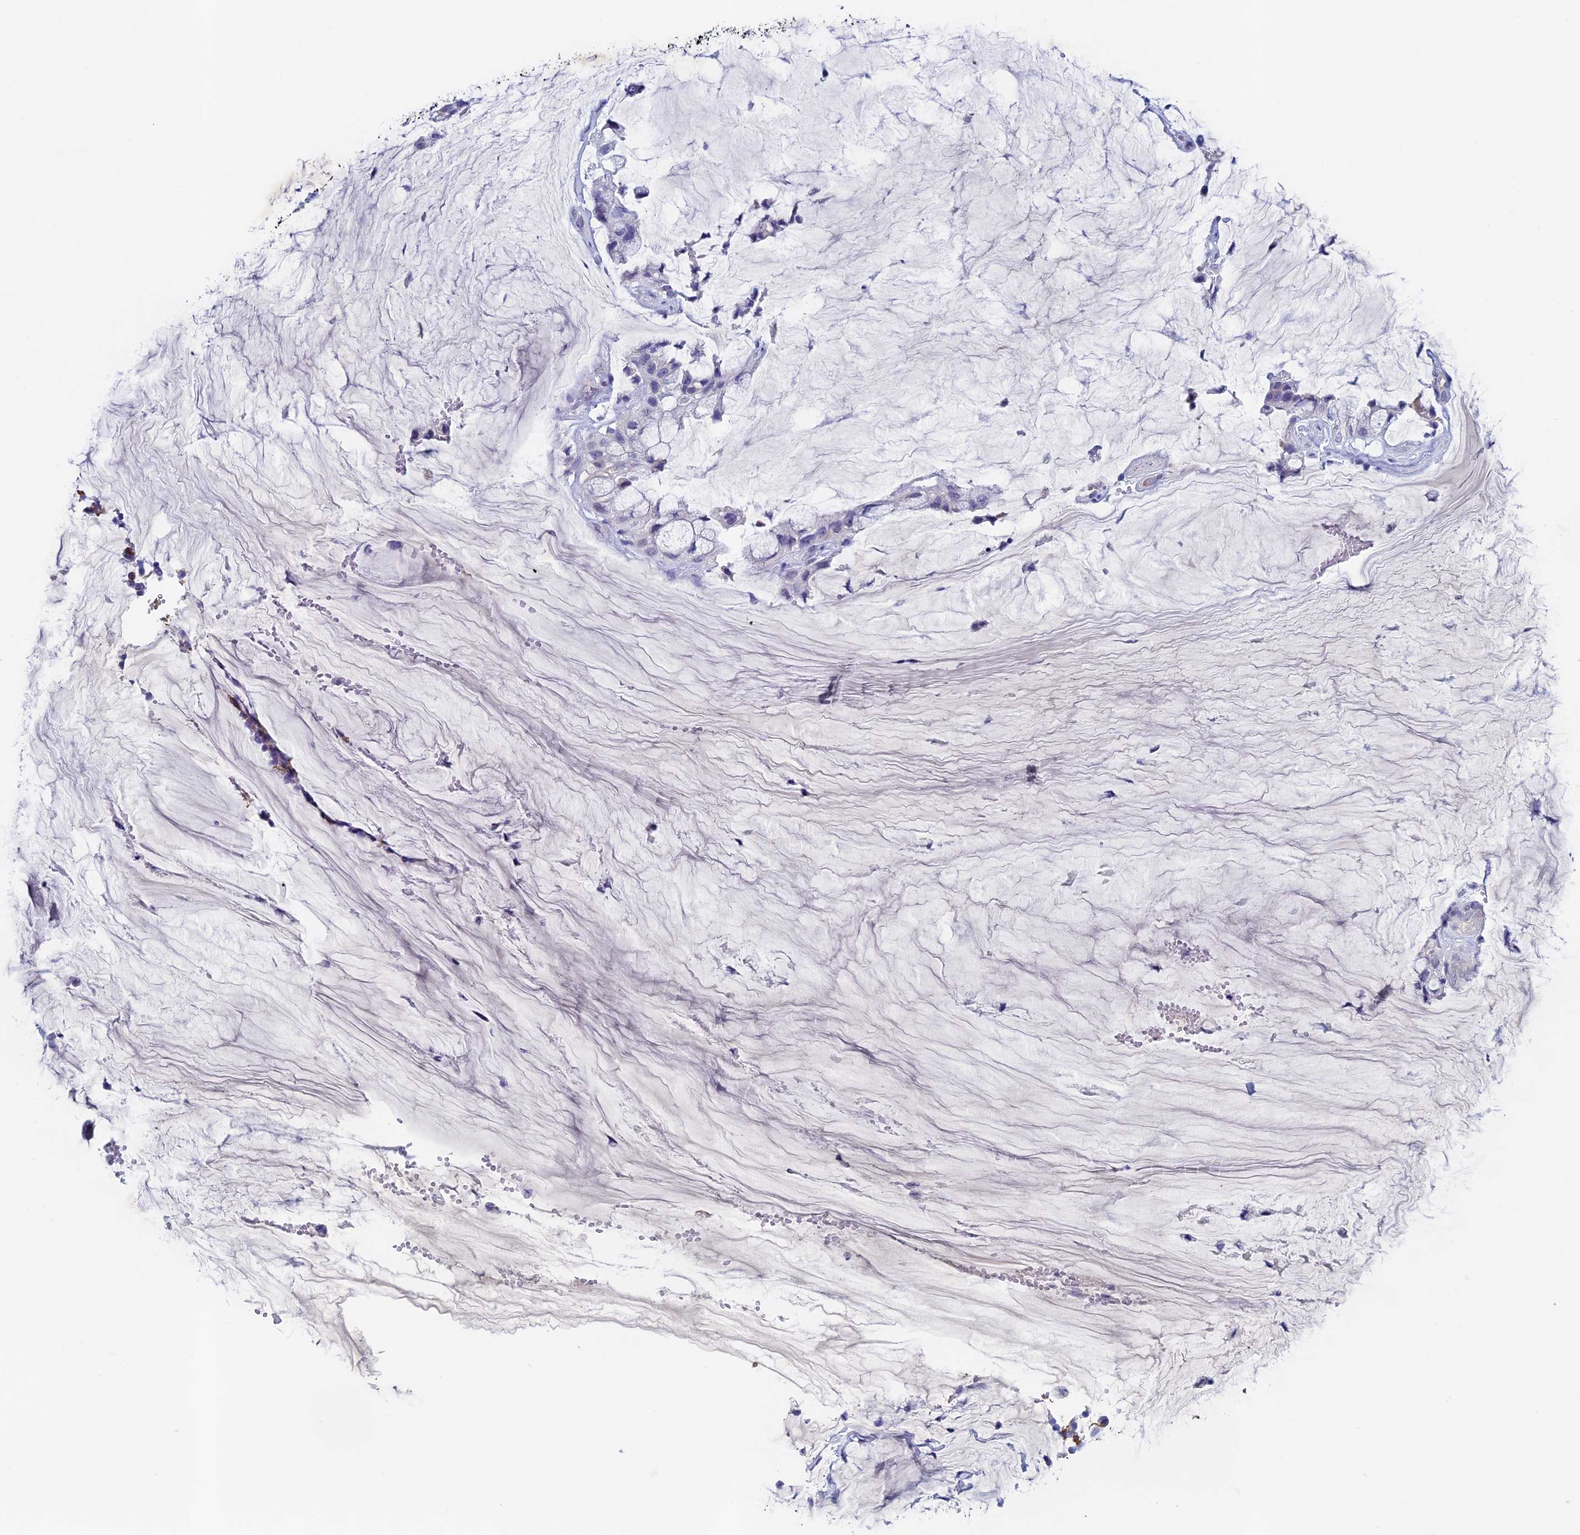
{"staining": {"intensity": "negative", "quantity": "none", "location": "none"}, "tissue": "ovarian cancer", "cell_type": "Tumor cells", "image_type": "cancer", "snomed": [{"axis": "morphology", "description": "Cystadenocarcinoma, mucinous, NOS"}, {"axis": "topography", "description": "Ovary"}], "caption": "This is an IHC photomicrograph of mucinous cystadenocarcinoma (ovarian). There is no positivity in tumor cells.", "gene": "INSYN1", "patient": {"sex": "female", "age": 39}}